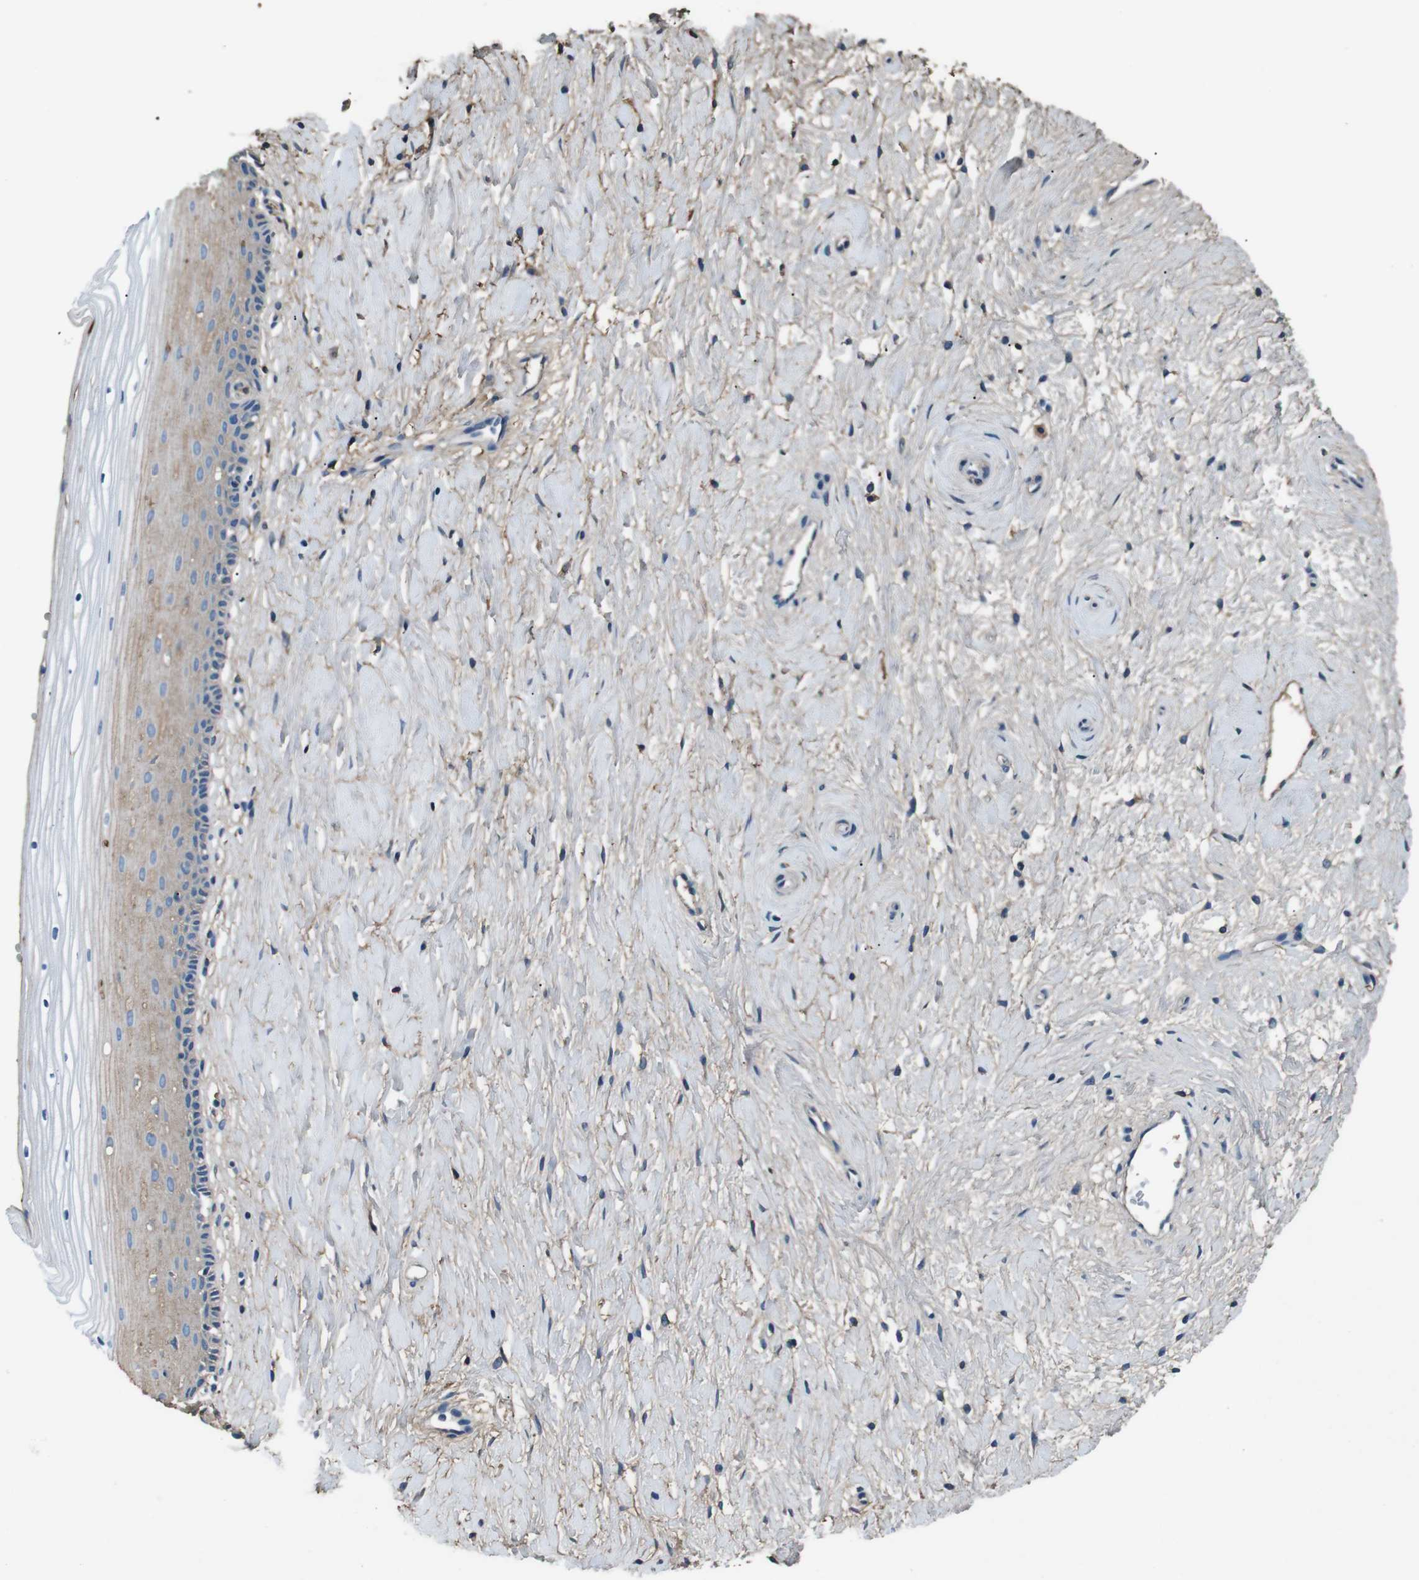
{"staining": {"intensity": "negative", "quantity": "none", "location": "none"}, "tissue": "cervix", "cell_type": "Glandular cells", "image_type": "normal", "snomed": [{"axis": "morphology", "description": "Normal tissue, NOS"}, {"axis": "topography", "description": "Cervix"}], "caption": "The immunohistochemistry (IHC) image has no significant positivity in glandular cells of cervix. (DAB (3,3'-diaminobenzidine) IHC, high magnification).", "gene": "LEP", "patient": {"sex": "female", "age": 39}}